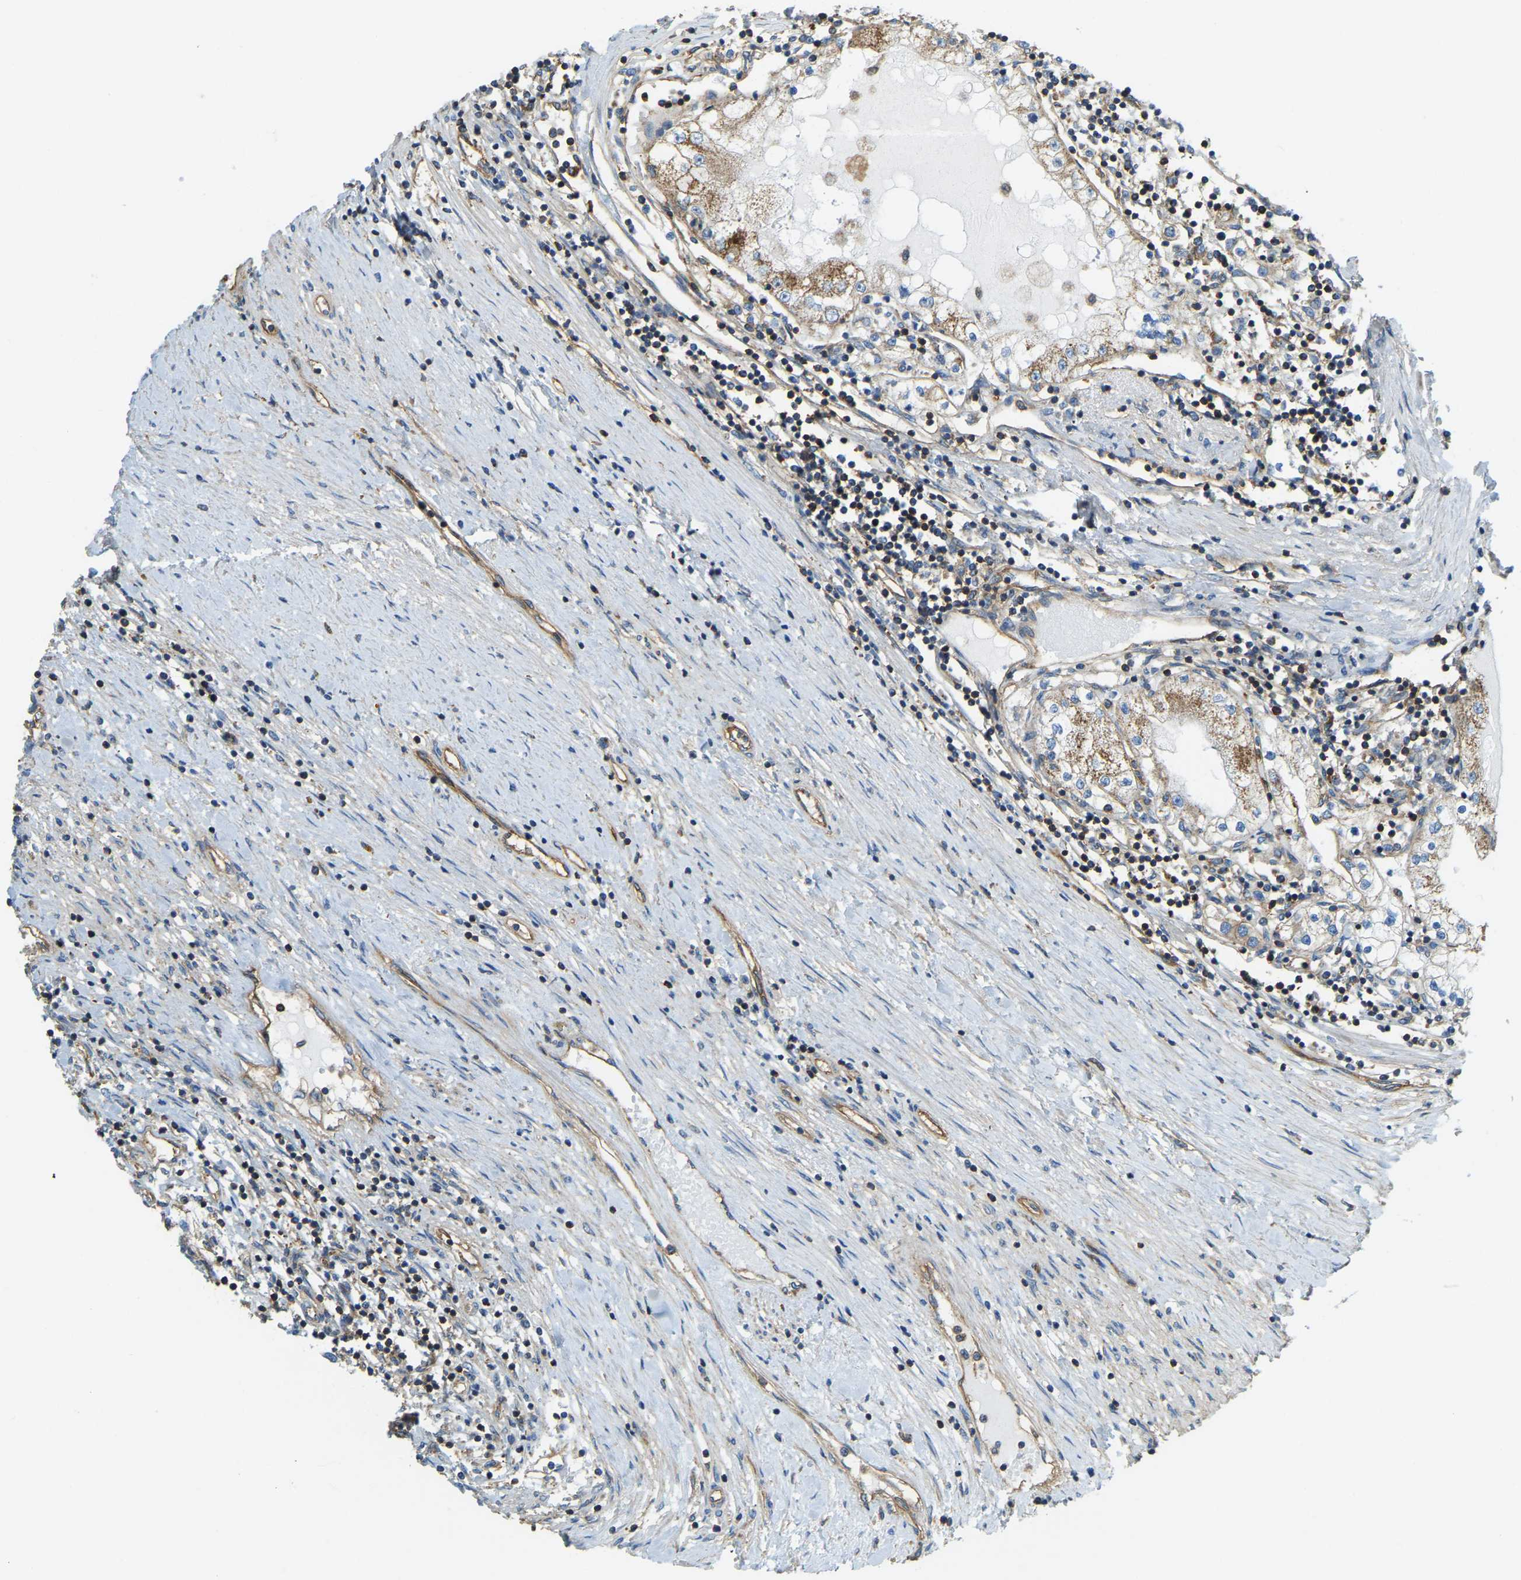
{"staining": {"intensity": "moderate", "quantity": ">75%", "location": "cytoplasmic/membranous"}, "tissue": "renal cancer", "cell_type": "Tumor cells", "image_type": "cancer", "snomed": [{"axis": "morphology", "description": "Adenocarcinoma, NOS"}, {"axis": "topography", "description": "Kidney"}], "caption": "Protein positivity by immunohistochemistry reveals moderate cytoplasmic/membranous positivity in about >75% of tumor cells in renal adenocarcinoma.", "gene": "AHNAK", "patient": {"sex": "male", "age": 68}}